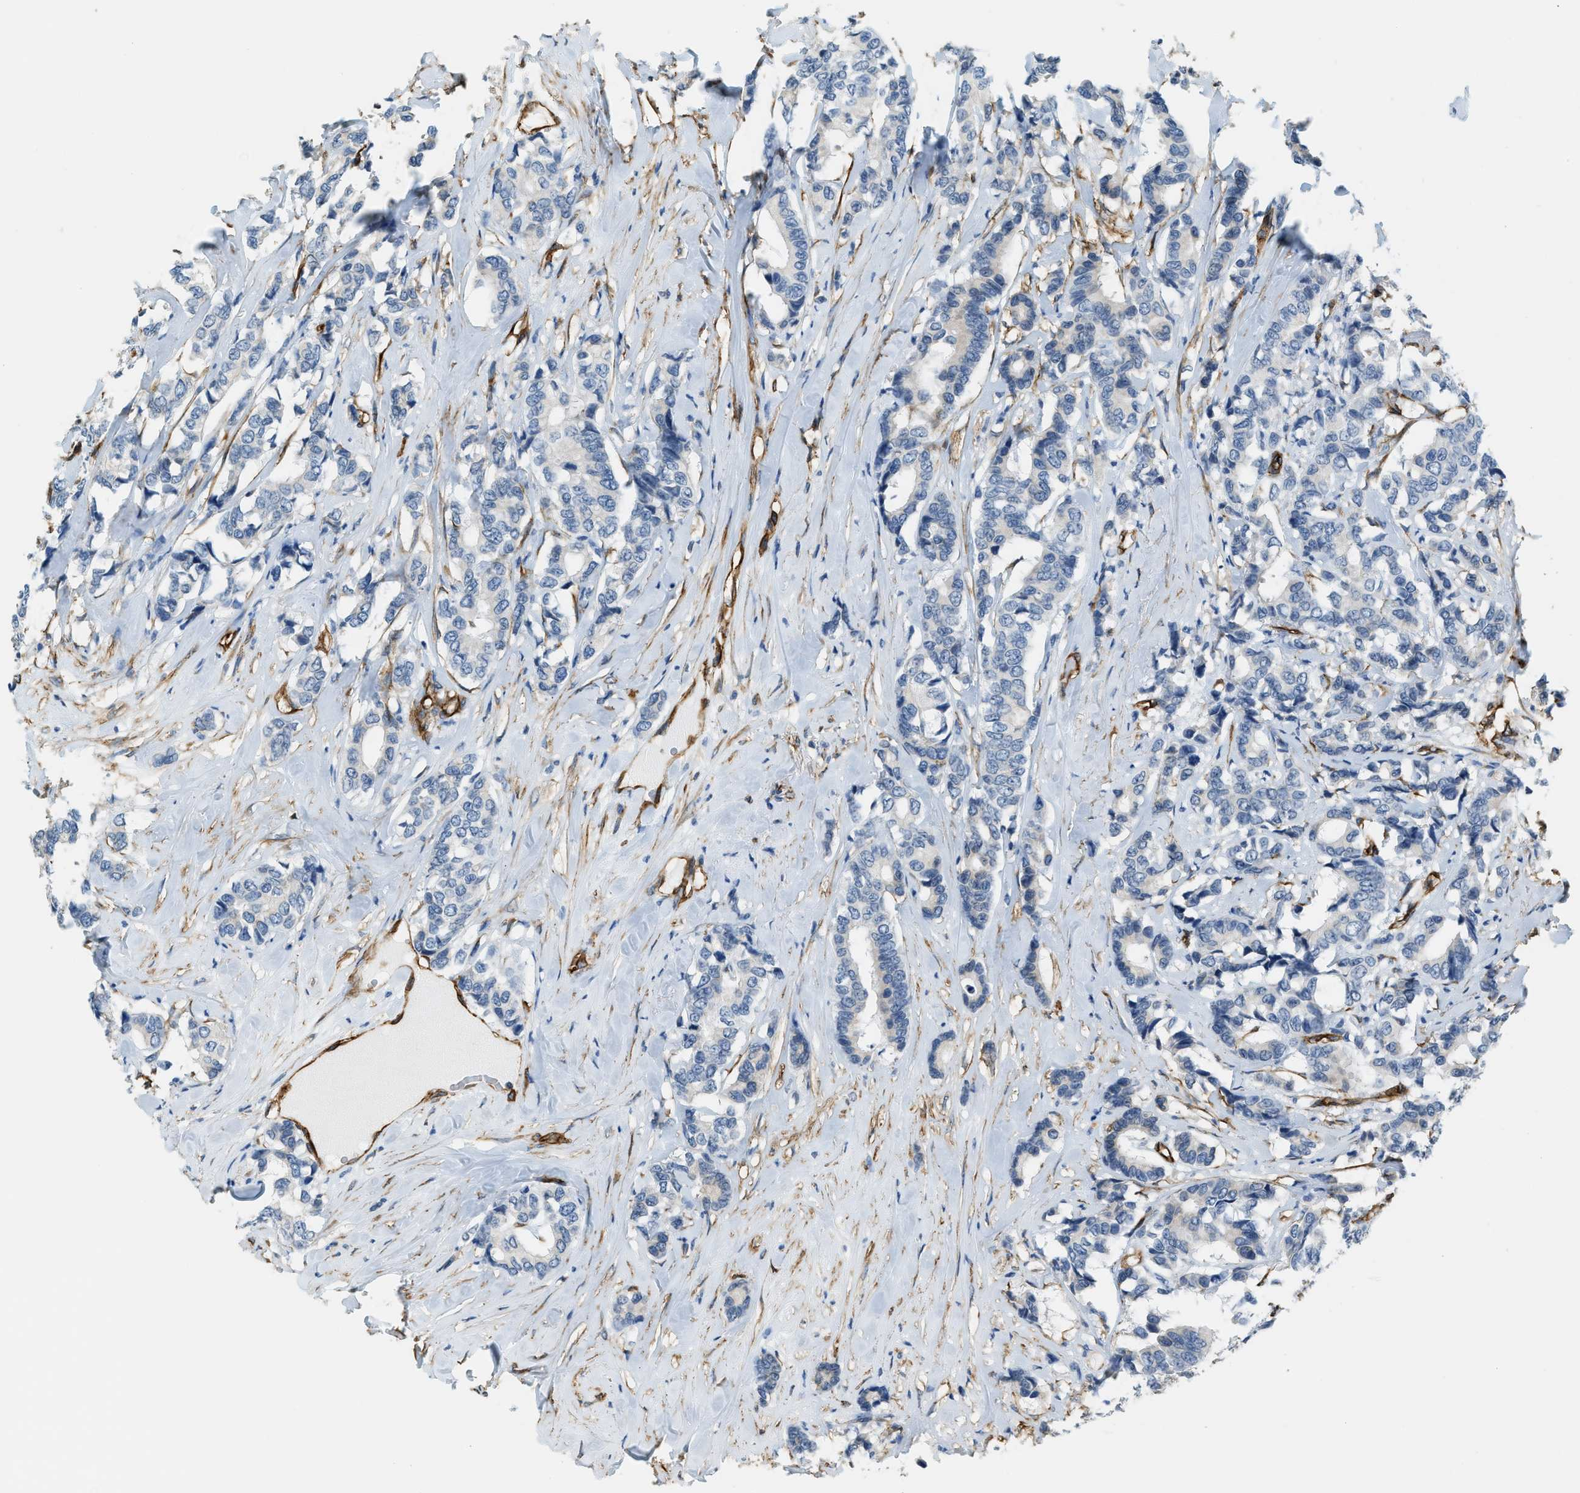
{"staining": {"intensity": "negative", "quantity": "none", "location": "none"}, "tissue": "breast cancer", "cell_type": "Tumor cells", "image_type": "cancer", "snomed": [{"axis": "morphology", "description": "Duct carcinoma"}, {"axis": "topography", "description": "Breast"}], "caption": "The IHC image has no significant positivity in tumor cells of breast intraductal carcinoma tissue. The staining was performed using DAB to visualize the protein expression in brown, while the nuclei were stained in blue with hematoxylin (Magnification: 20x).", "gene": "TMEM43", "patient": {"sex": "female", "age": 87}}